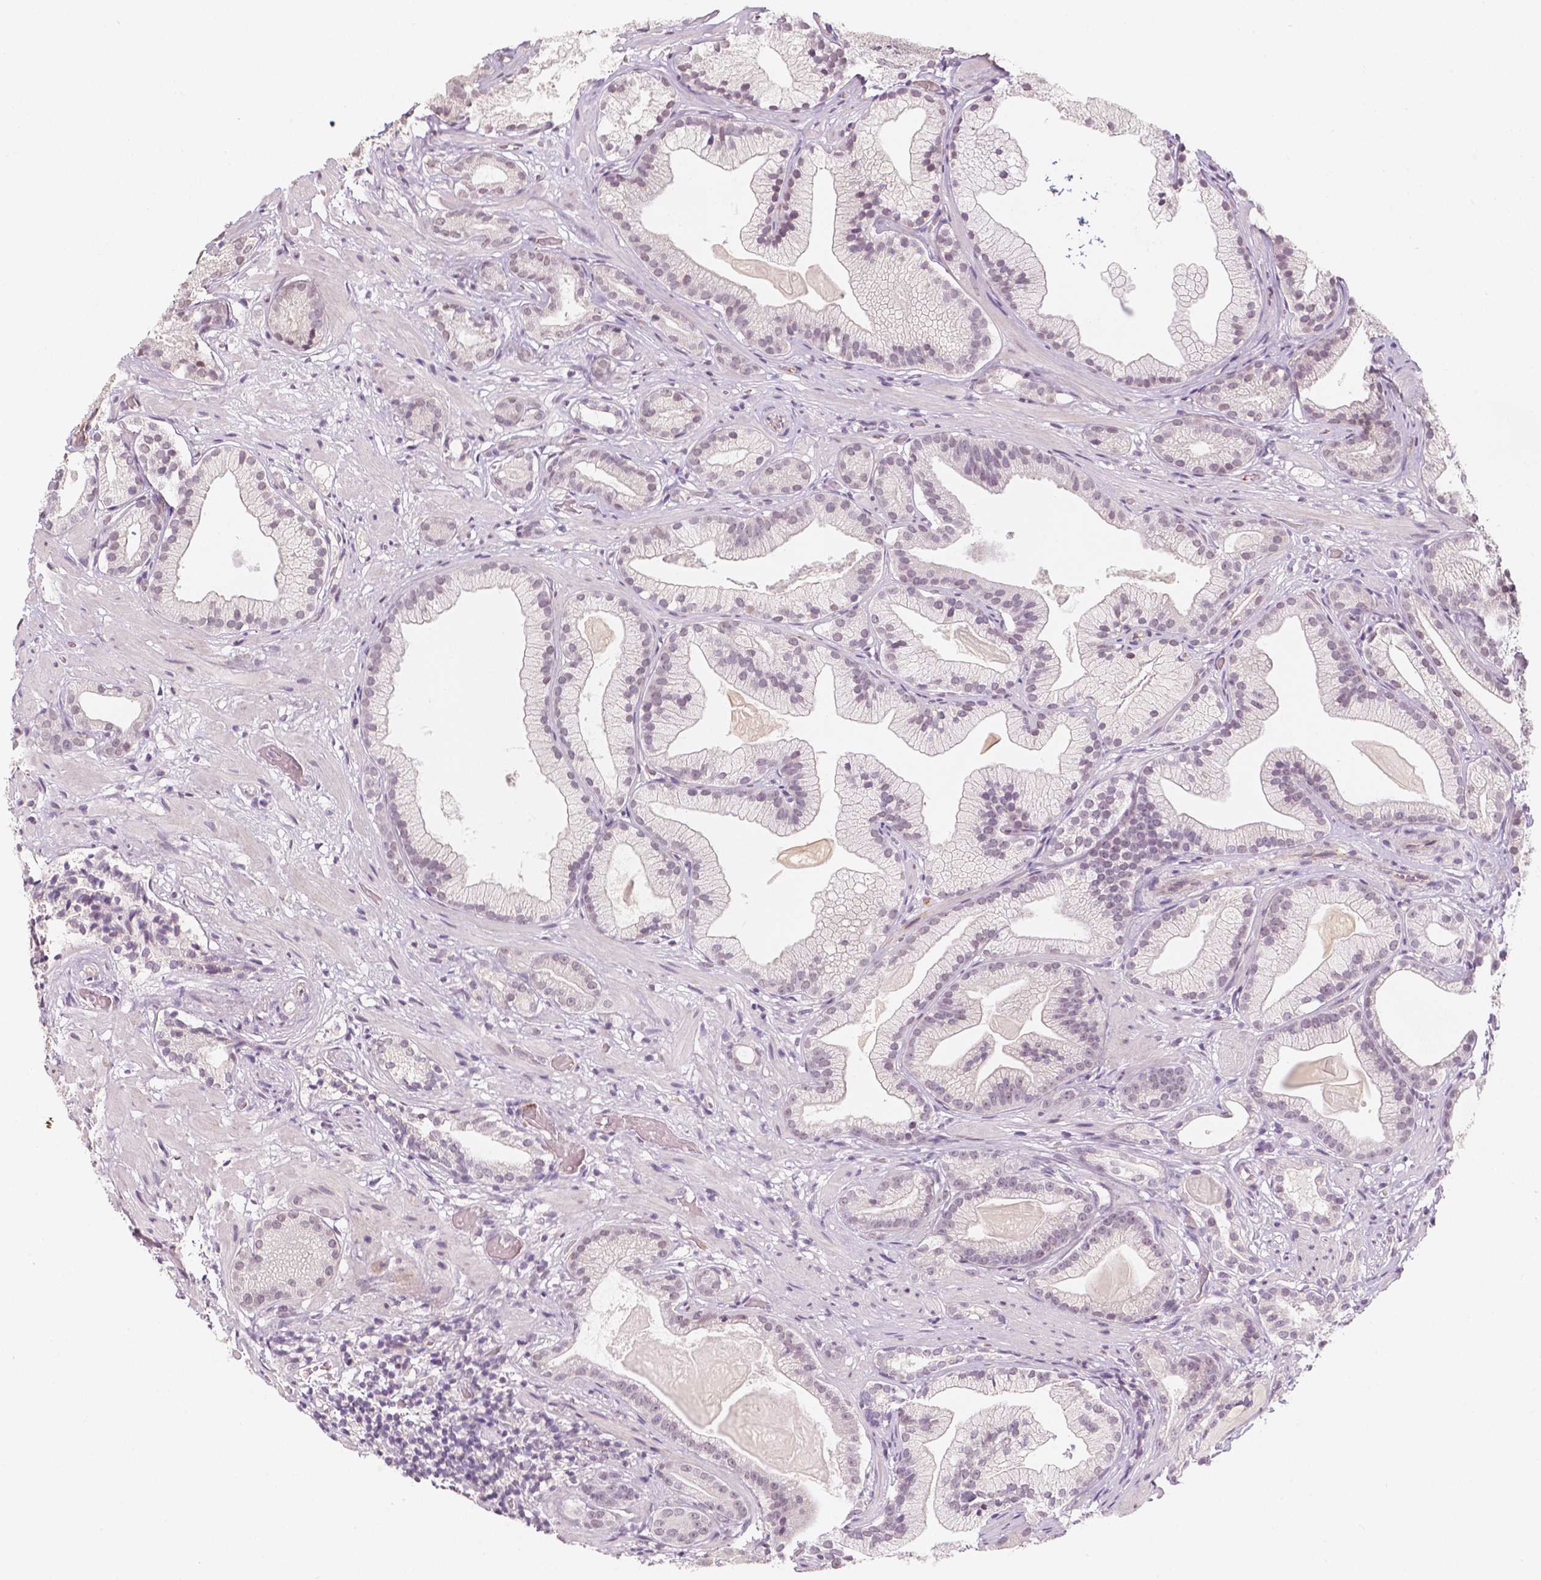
{"staining": {"intensity": "weak", "quantity": "<25%", "location": "nuclear"}, "tissue": "prostate cancer", "cell_type": "Tumor cells", "image_type": "cancer", "snomed": [{"axis": "morphology", "description": "Adenocarcinoma, Low grade"}, {"axis": "topography", "description": "Prostate"}], "caption": "Immunohistochemistry (IHC) photomicrograph of neoplastic tissue: human low-grade adenocarcinoma (prostate) stained with DAB exhibits no significant protein staining in tumor cells. (Brightfield microscopy of DAB (3,3'-diaminobenzidine) immunohistochemistry at high magnification).", "gene": "KDM5B", "patient": {"sex": "male", "age": 57}}